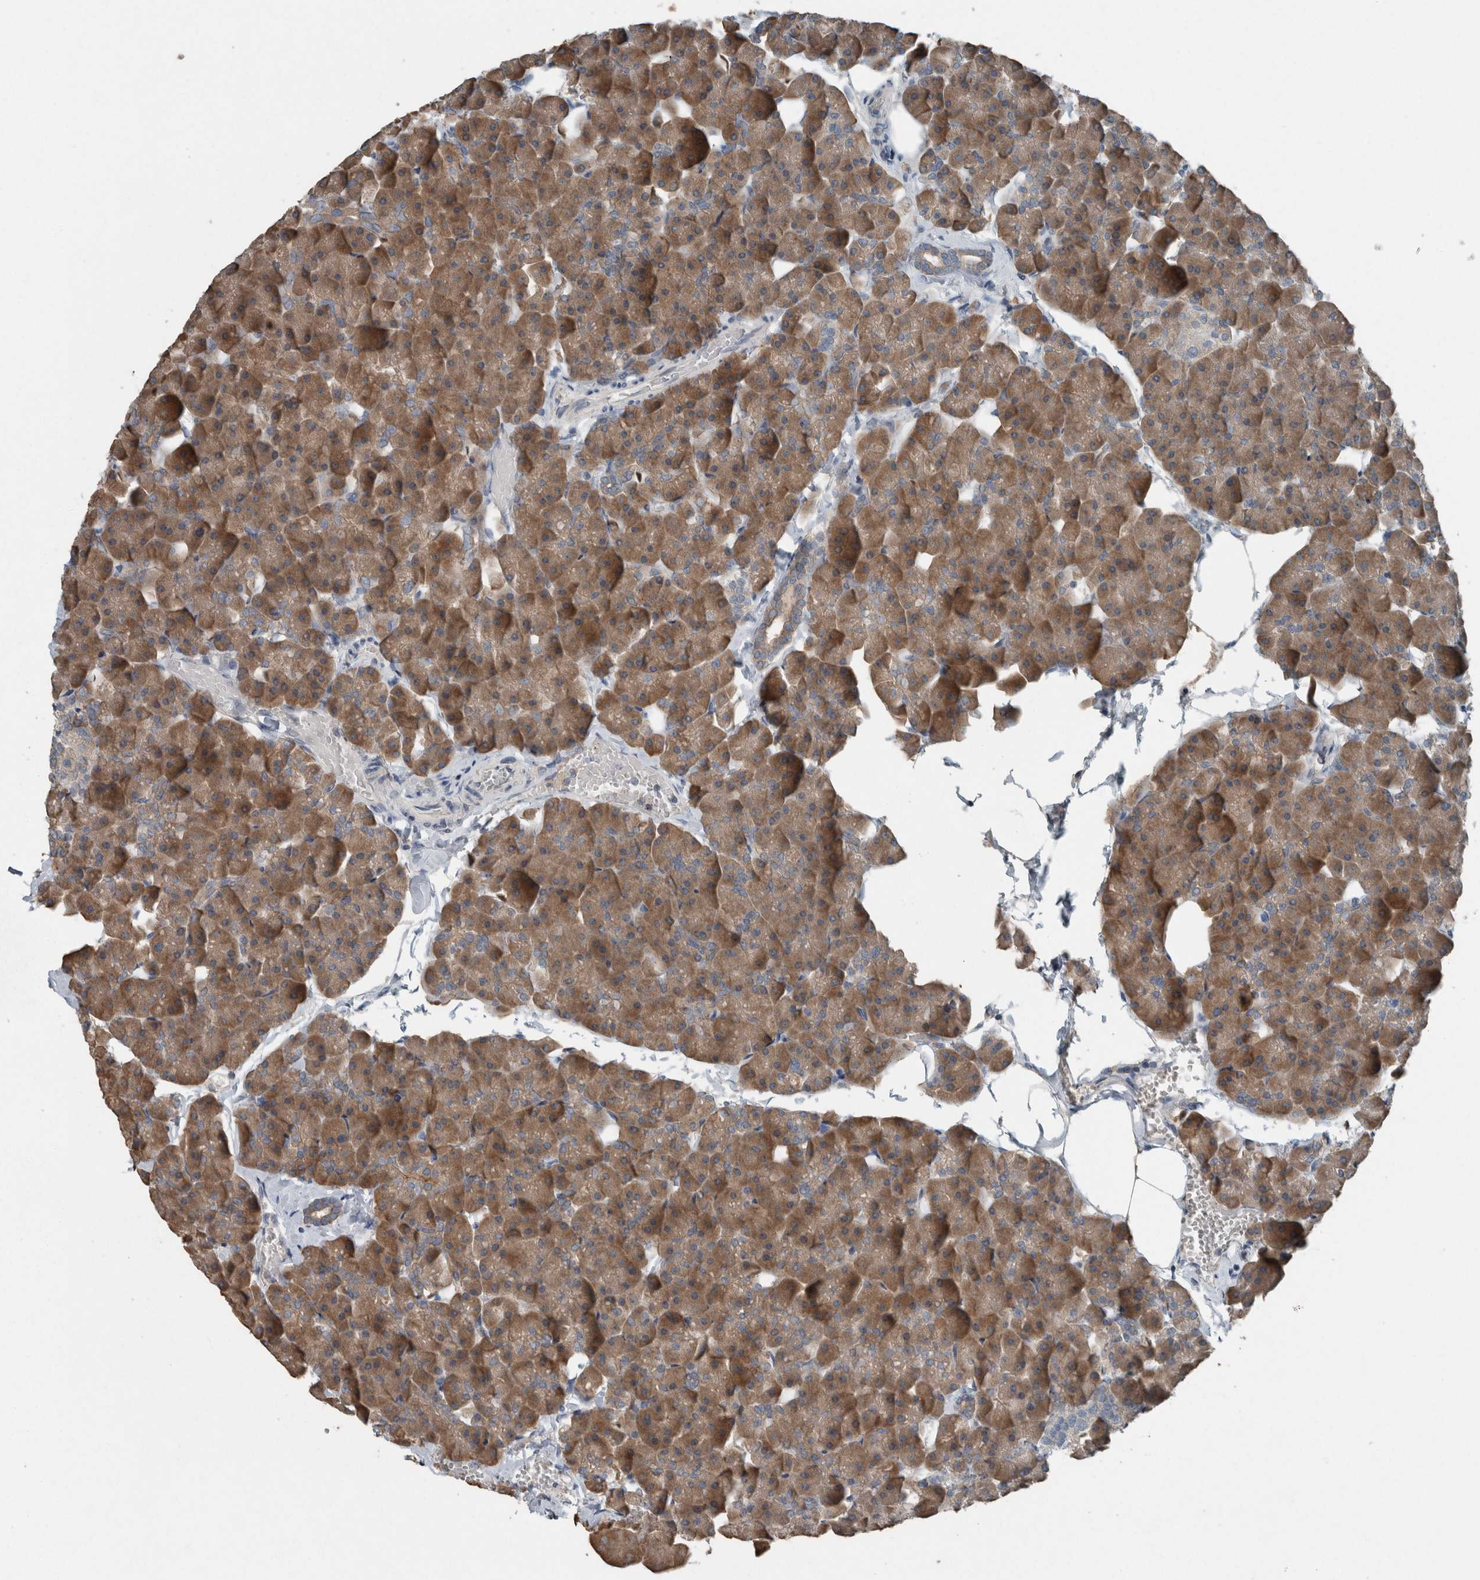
{"staining": {"intensity": "moderate", "quantity": ">75%", "location": "cytoplasmic/membranous"}, "tissue": "pancreas", "cell_type": "Exocrine glandular cells", "image_type": "normal", "snomed": [{"axis": "morphology", "description": "Normal tissue, NOS"}, {"axis": "topography", "description": "Pancreas"}], "caption": "A brown stain labels moderate cytoplasmic/membranous expression of a protein in exocrine glandular cells of normal pancreas.", "gene": "KNTC1", "patient": {"sex": "male", "age": 35}}